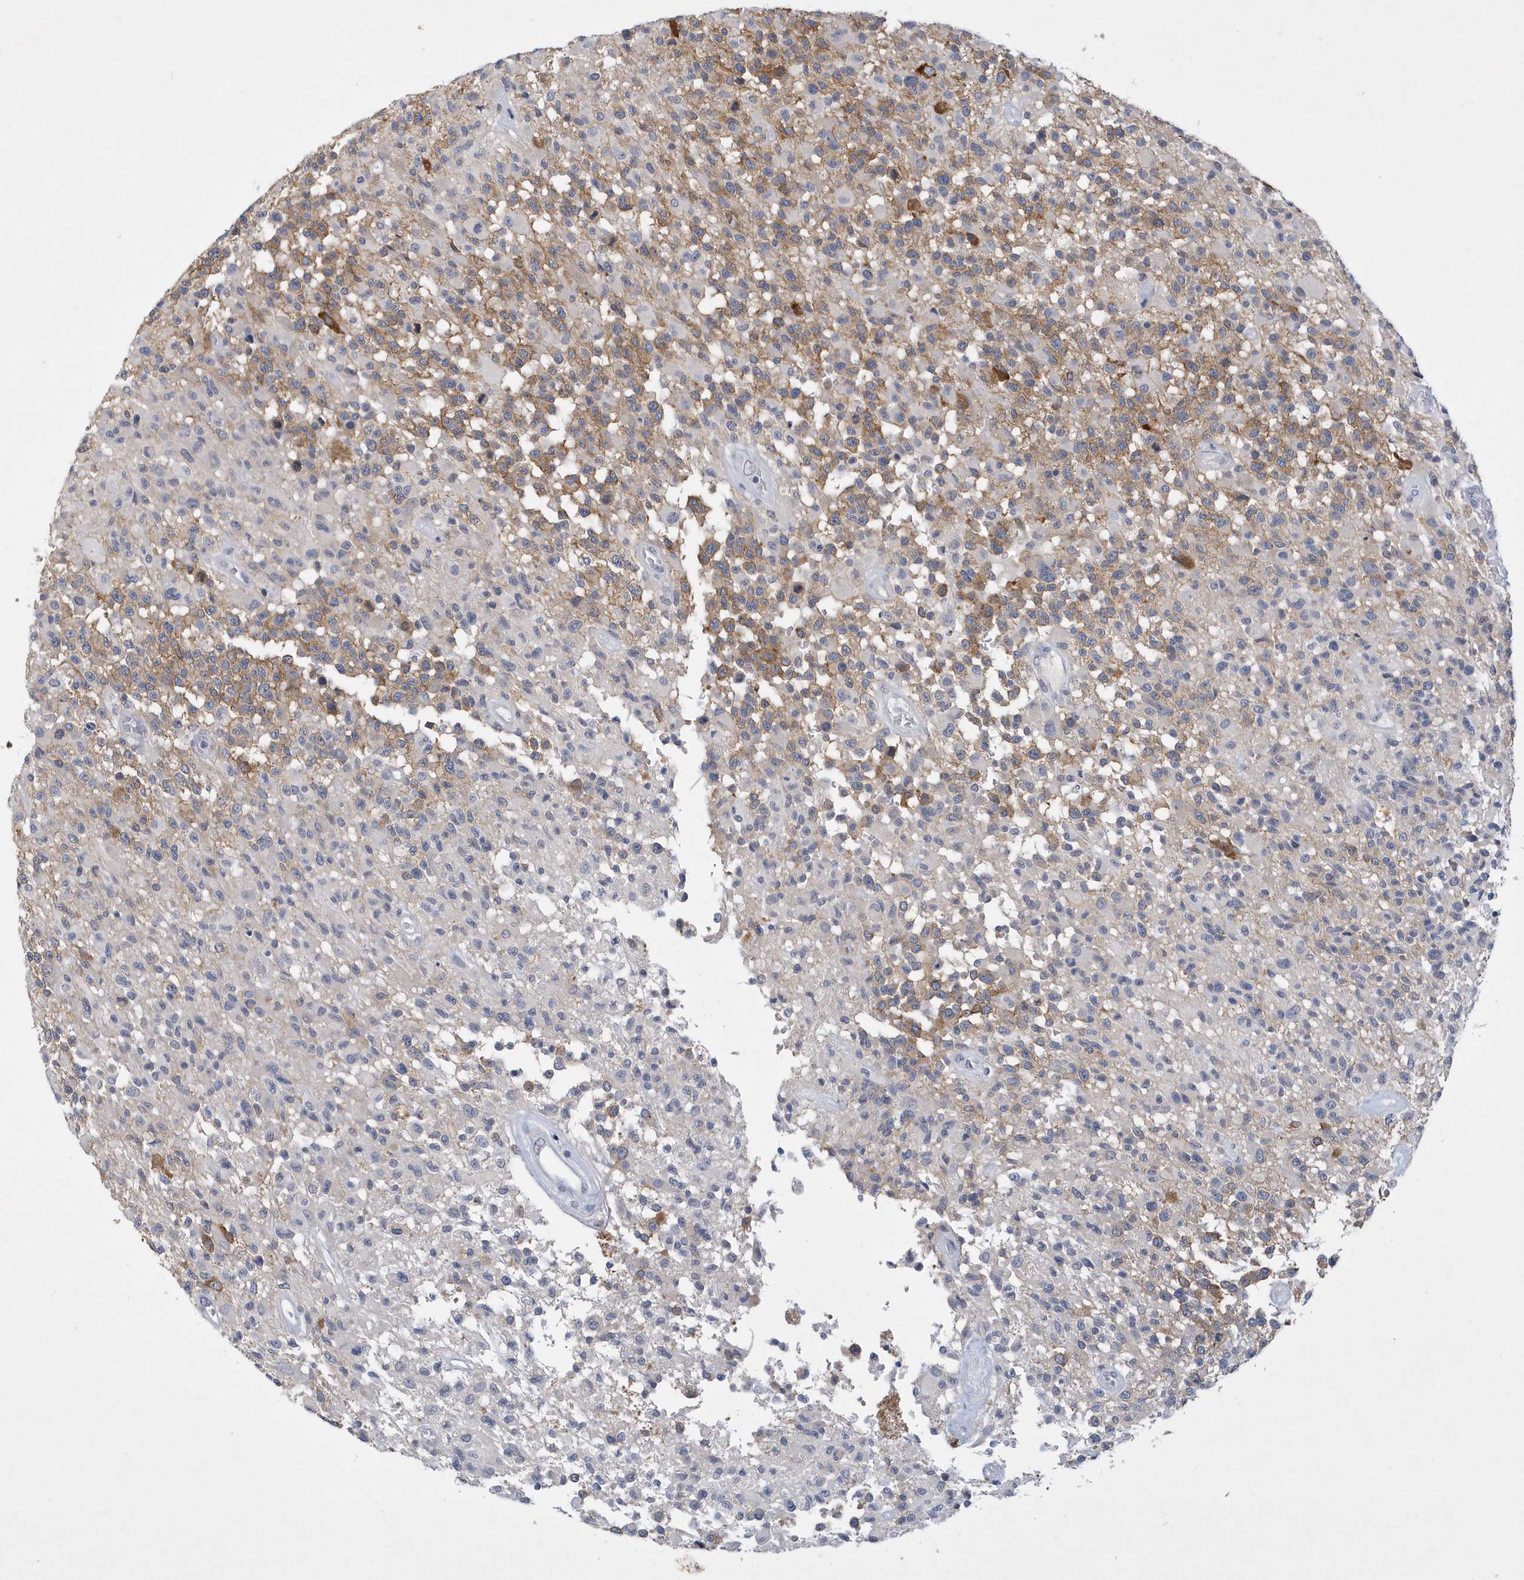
{"staining": {"intensity": "moderate", "quantity": "<25%", "location": "cytoplasmic/membranous"}, "tissue": "glioma", "cell_type": "Tumor cells", "image_type": "cancer", "snomed": [{"axis": "morphology", "description": "Glioma, malignant, High grade"}, {"axis": "morphology", "description": "Glioblastoma, NOS"}, {"axis": "topography", "description": "Brain"}], "caption": "About <25% of tumor cells in glioblastoma demonstrate moderate cytoplasmic/membranous protein expression as visualized by brown immunohistochemical staining.", "gene": "SRGAP3", "patient": {"sex": "male", "age": 60}}